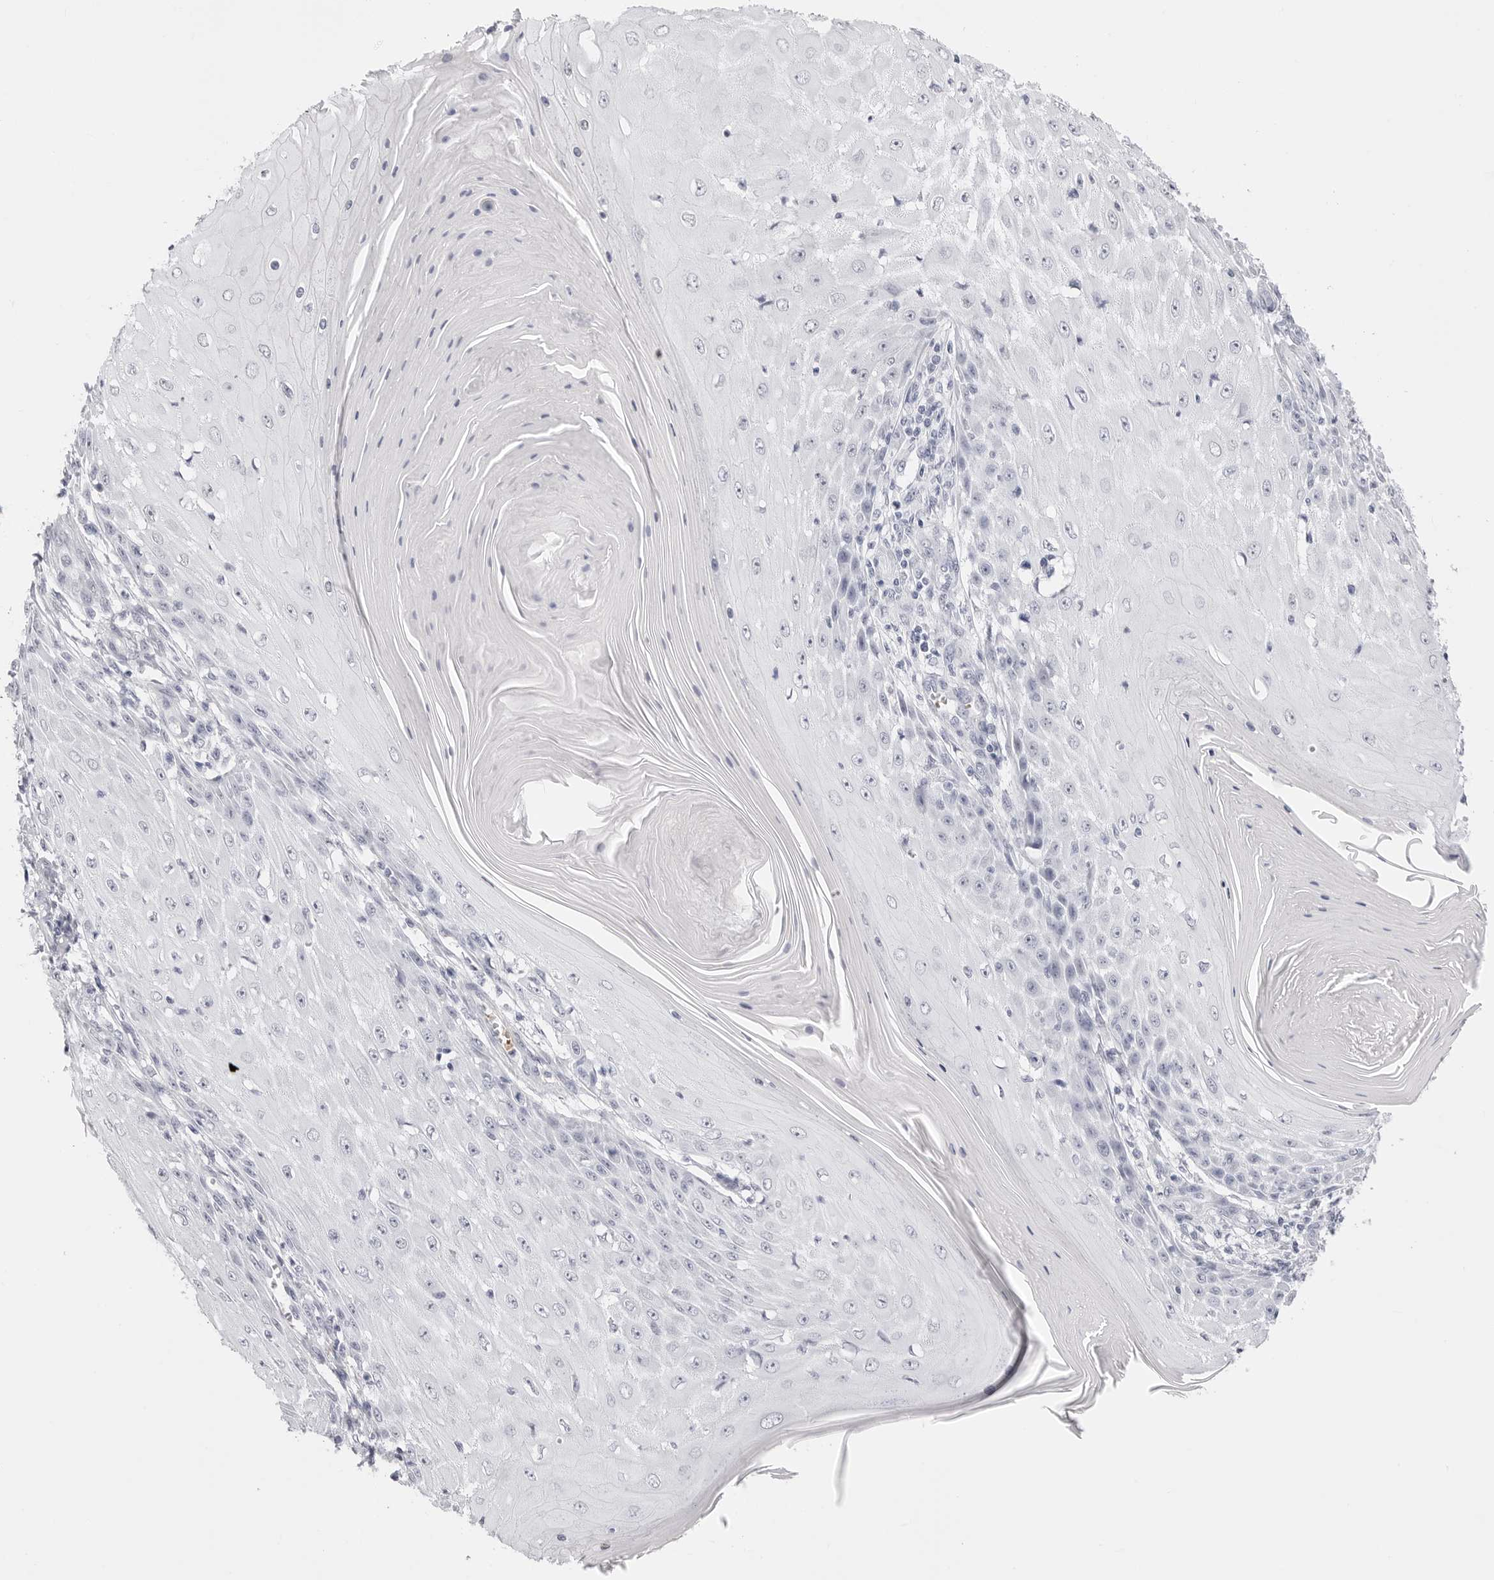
{"staining": {"intensity": "negative", "quantity": "none", "location": "none"}, "tissue": "skin cancer", "cell_type": "Tumor cells", "image_type": "cancer", "snomed": [{"axis": "morphology", "description": "Squamous cell carcinoma, NOS"}, {"axis": "topography", "description": "Skin"}], "caption": "A photomicrograph of skin squamous cell carcinoma stained for a protein displays no brown staining in tumor cells.", "gene": "TSSK1B", "patient": {"sex": "female", "age": 73}}